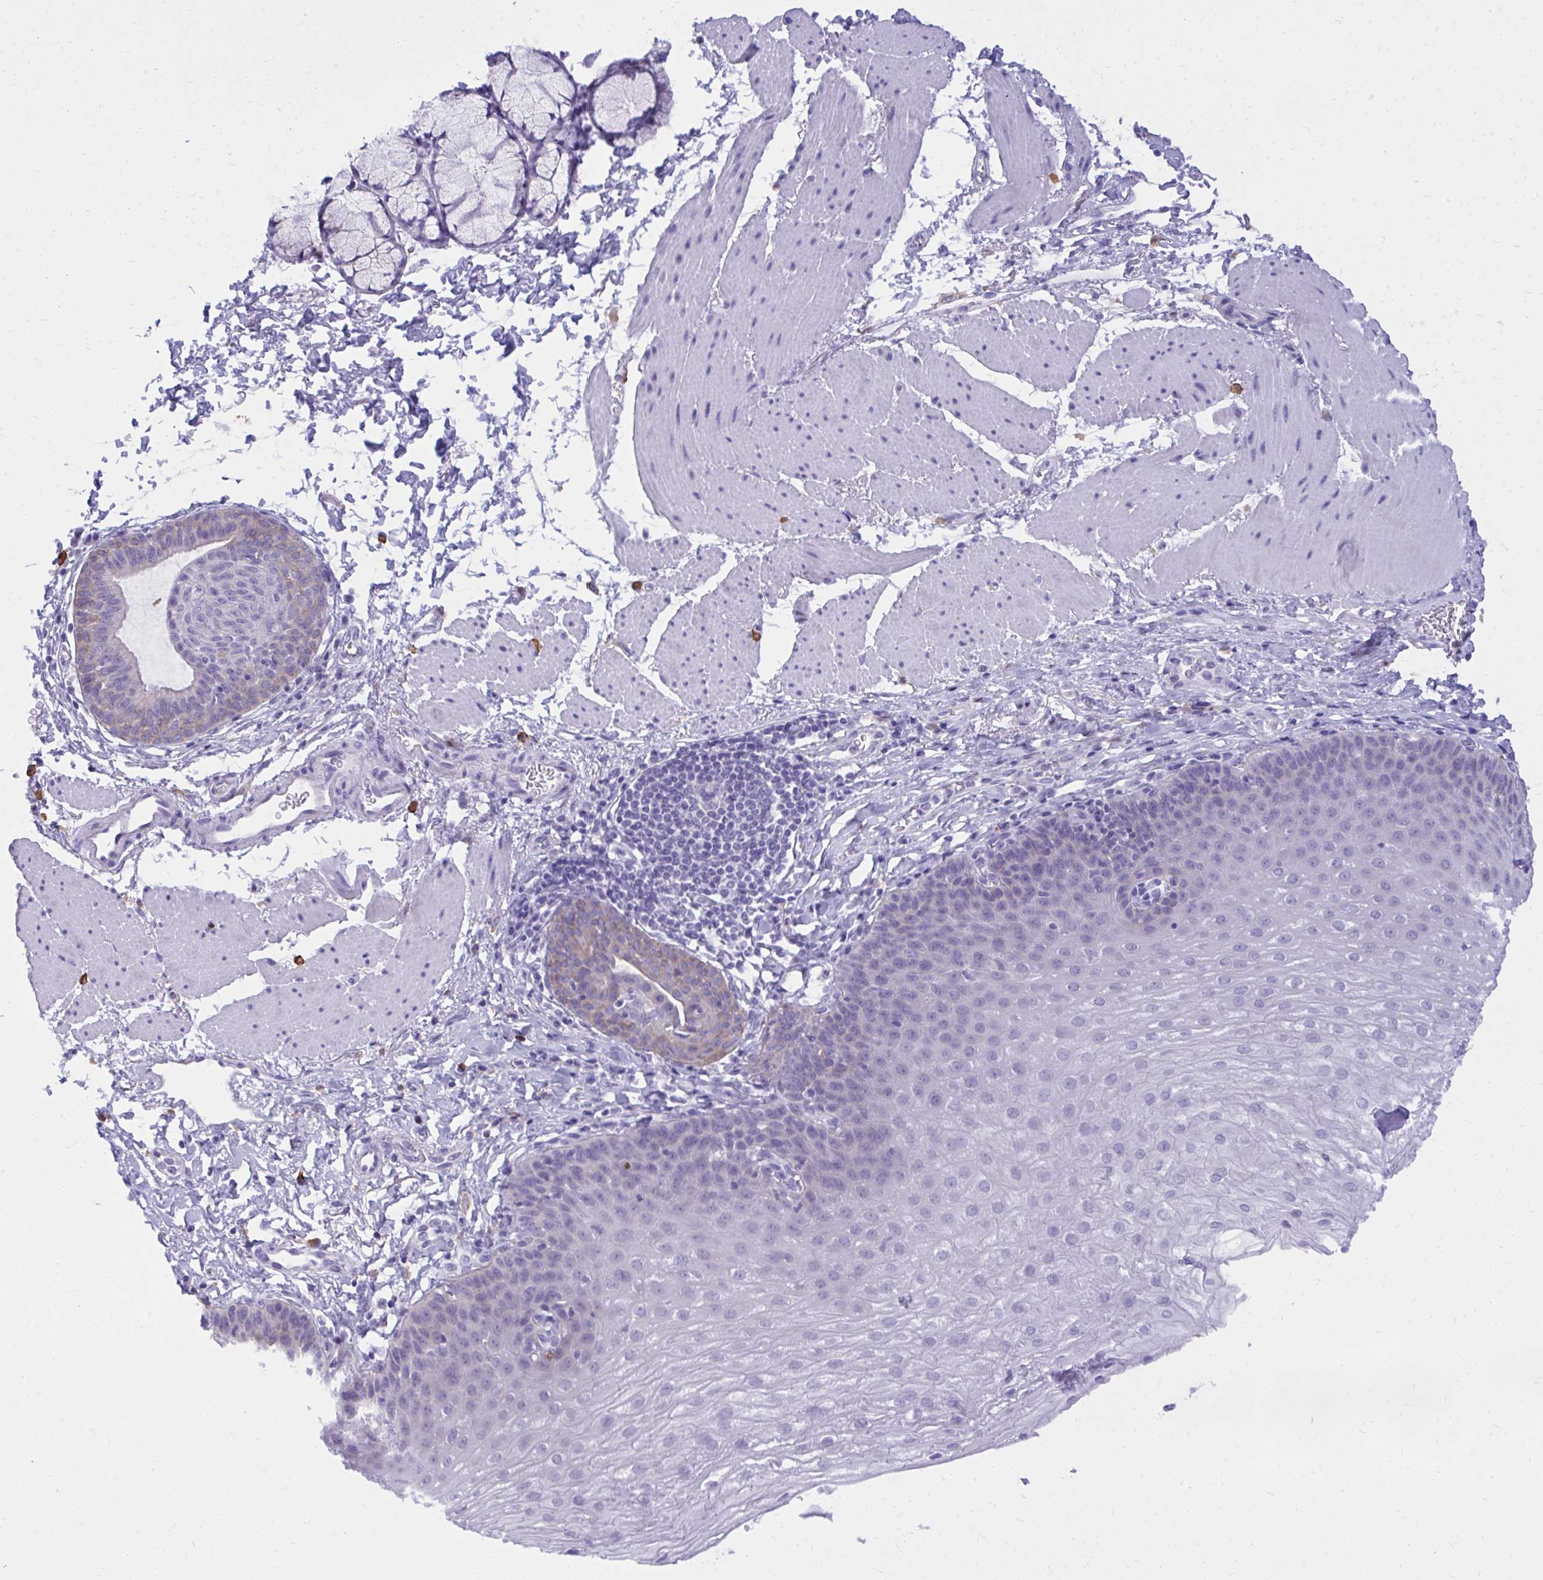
{"staining": {"intensity": "weak", "quantity": "25%-75%", "location": "cytoplasmic/membranous"}, "tissue": "esophagus", "cell_type": "Squamous epithelial cells", "image_type": "normal", "snomed": [{"axis": "morphology", "description": "Normal tissue, NOS"}, {"axis": "topography", "description": "Esophagus"}], "caption": "Brown immunohistochemical staining in unremarkable esophagus reveals weak cytoplasmic/membranous positivity in approximately 25%-75% of squamous epithelial cells.", "gene": "PSD", "patient": {"sex": "female", "age": 81}}